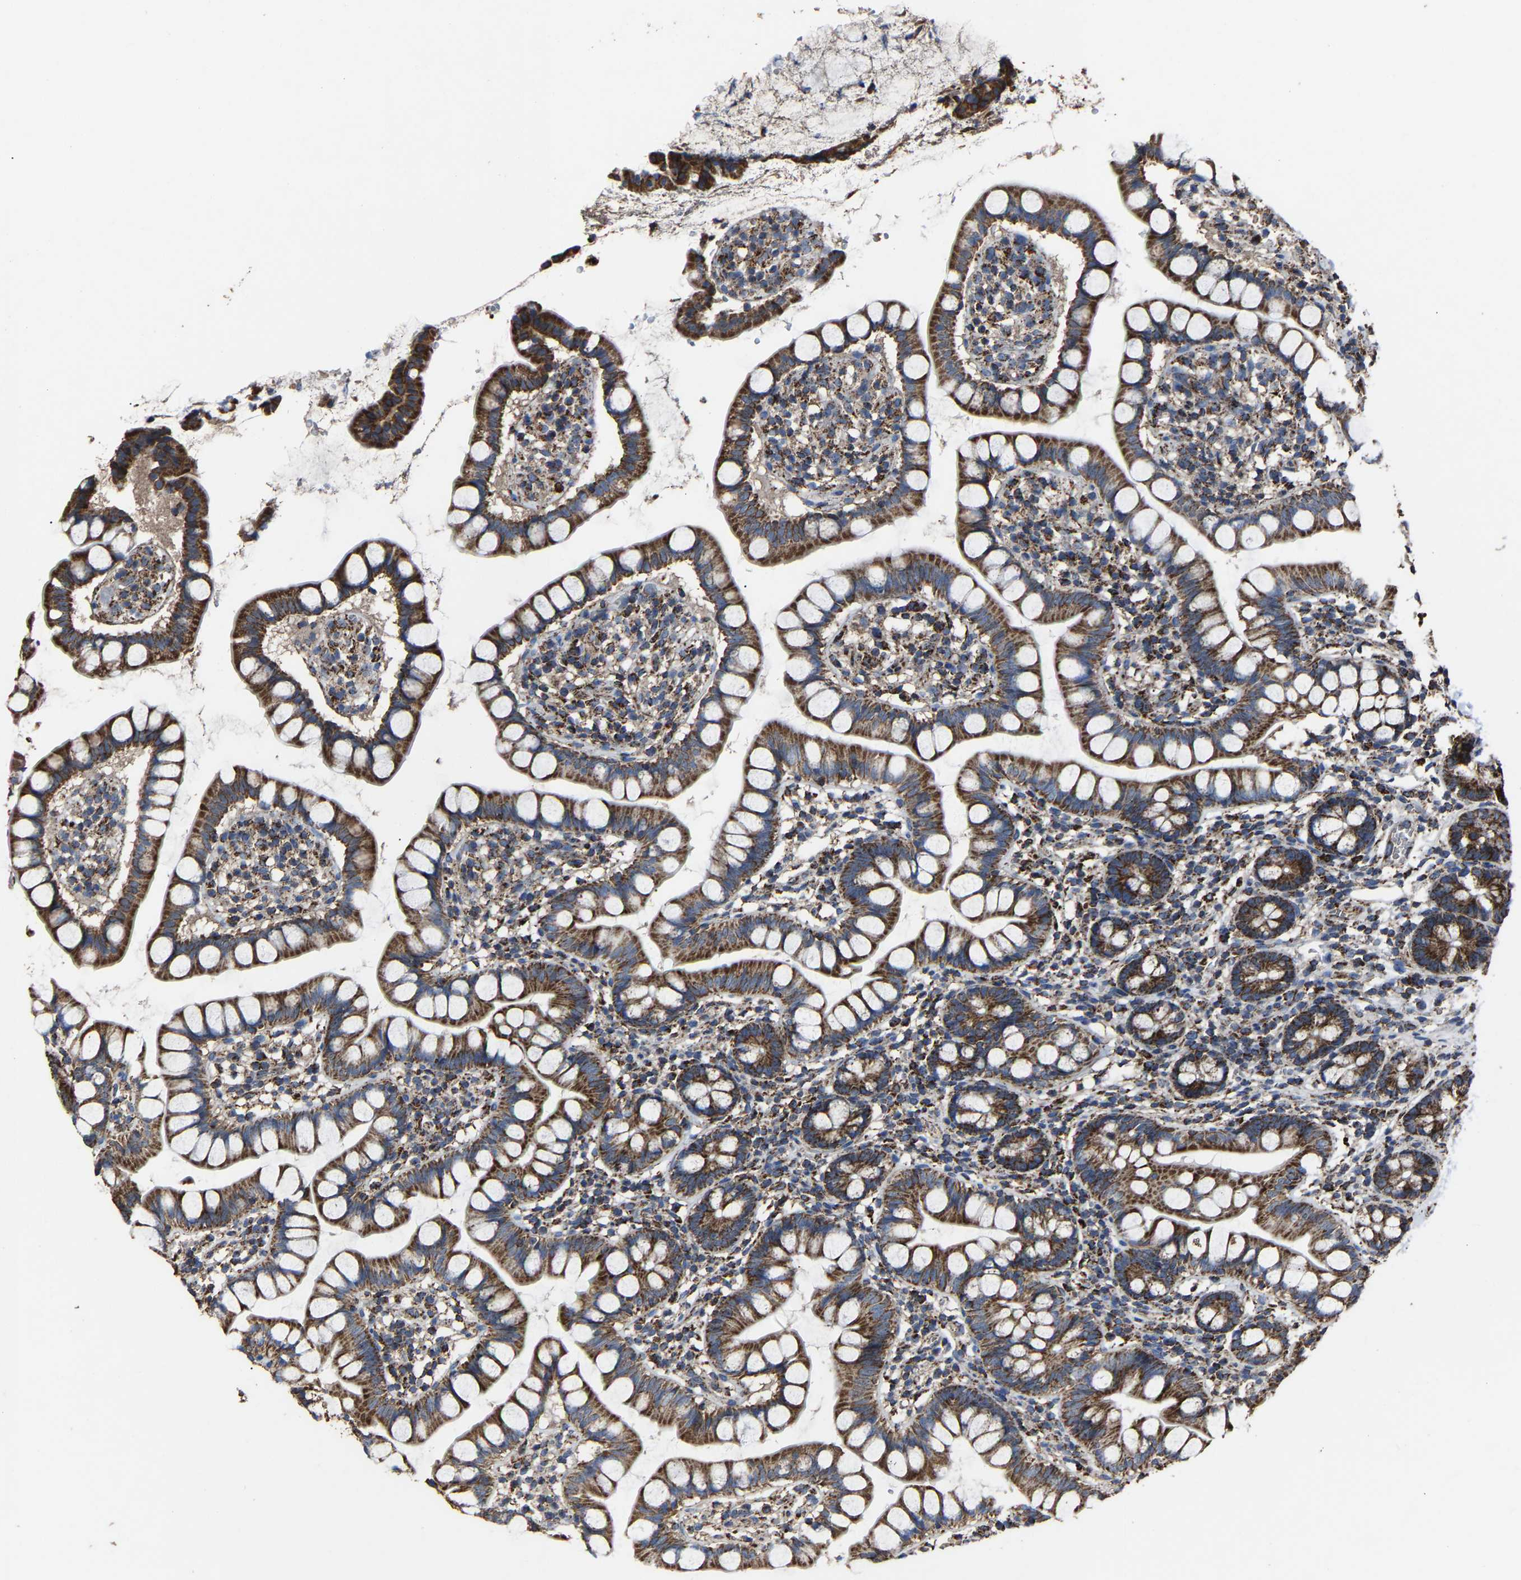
{"staining": {"intensity": "strong", "quantity": ">75%", "location": "cytoplasmic/membranous"}, "tissue": "small intestine", "cell_type": "Glandular cells", "image_type": "normal", "snomed": [{"axis": "morphology", "description": "Normal tissue, NOS"}, {"axis": "topography", "description": "Small intestine"}], "caption": "High-magnification brightfield microscopy of unremarkable small intestine stained with DAB (3,3'-diaminobenzidine) (brown) and counterstained with hematoxylin (blue). glandular cells exhibit strong cytoplasmic/membranous positivity is identified in about>75% of cells. The protein of interest is shown in brown color, while the nuclei are stained blue.", "gene": "NDUFV3", "patient": {"sex": "female", "age": 84}}